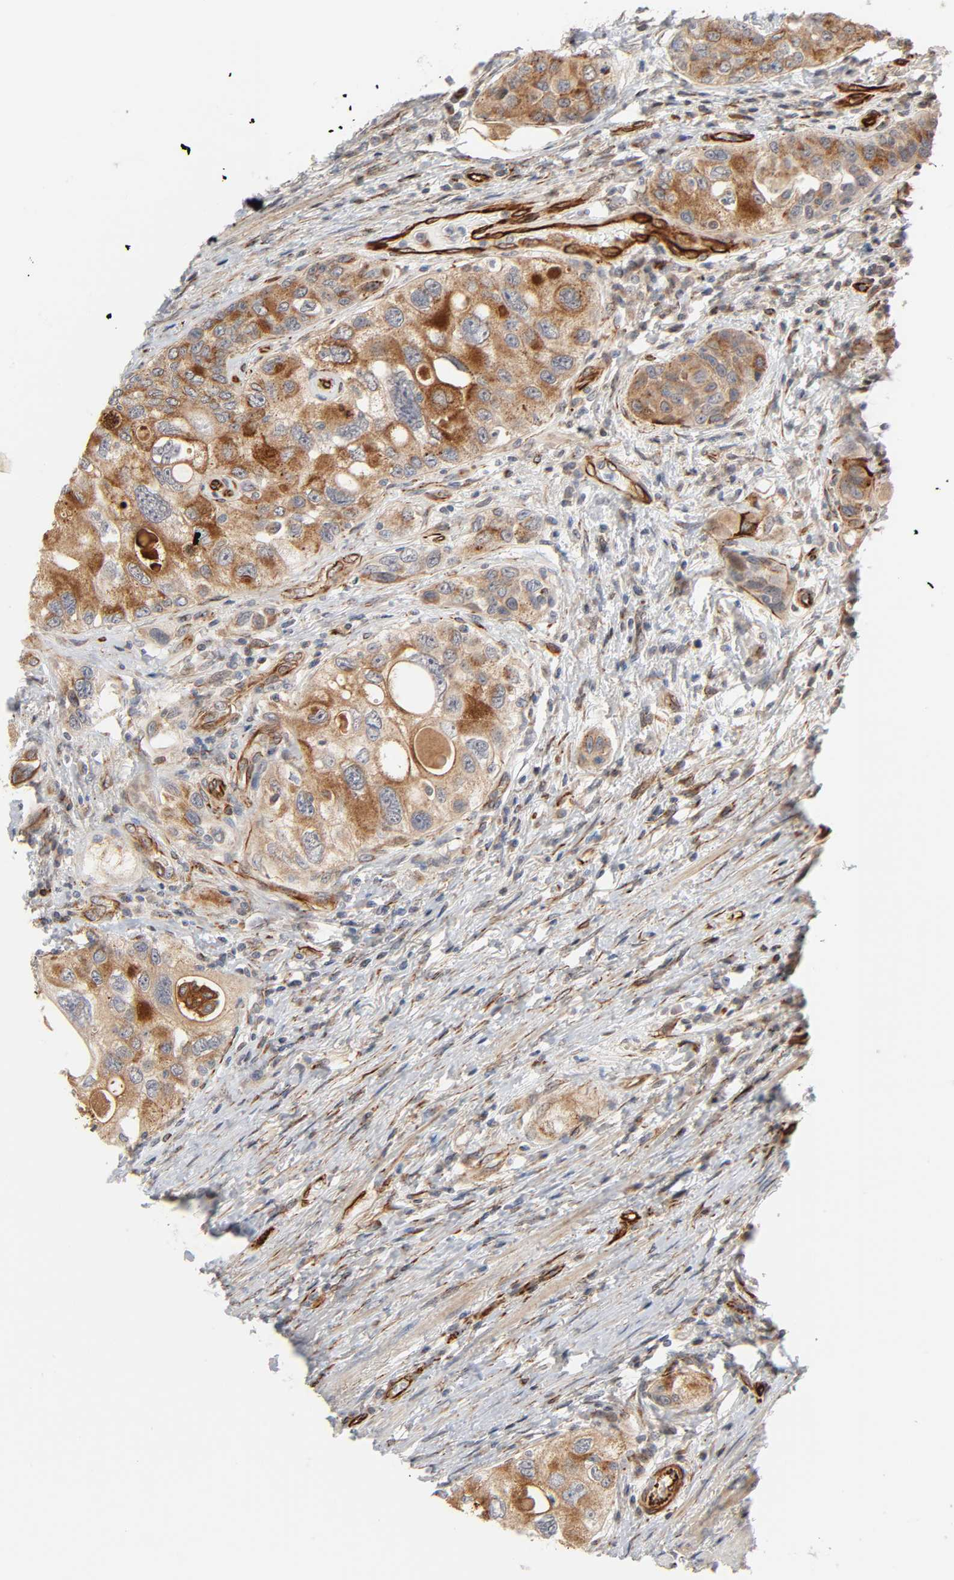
{"staining": {"intensity": "moderate", "quantity": ">75%", "location": "cytoplasmic/membranous"}, "tissue": "urothelial cancer", "cell_type": "Tumor cells", "image_type": "cancer", "snomed": [{"axis": "morphology", "description": "Urothelial carcinoma, High grade"}, {"axis": "topography", "description": "Urinary bladder"}], "caption": "An immunohistochemistry photomicrograph of neoplastic tissue is shown. Protein staining in brown labels moderate cytoplasmic/membranous positivity in urothelial cancer within tumor cells.", "gene": "REEP6", "patient": {"sex": "female", "age": 56}}